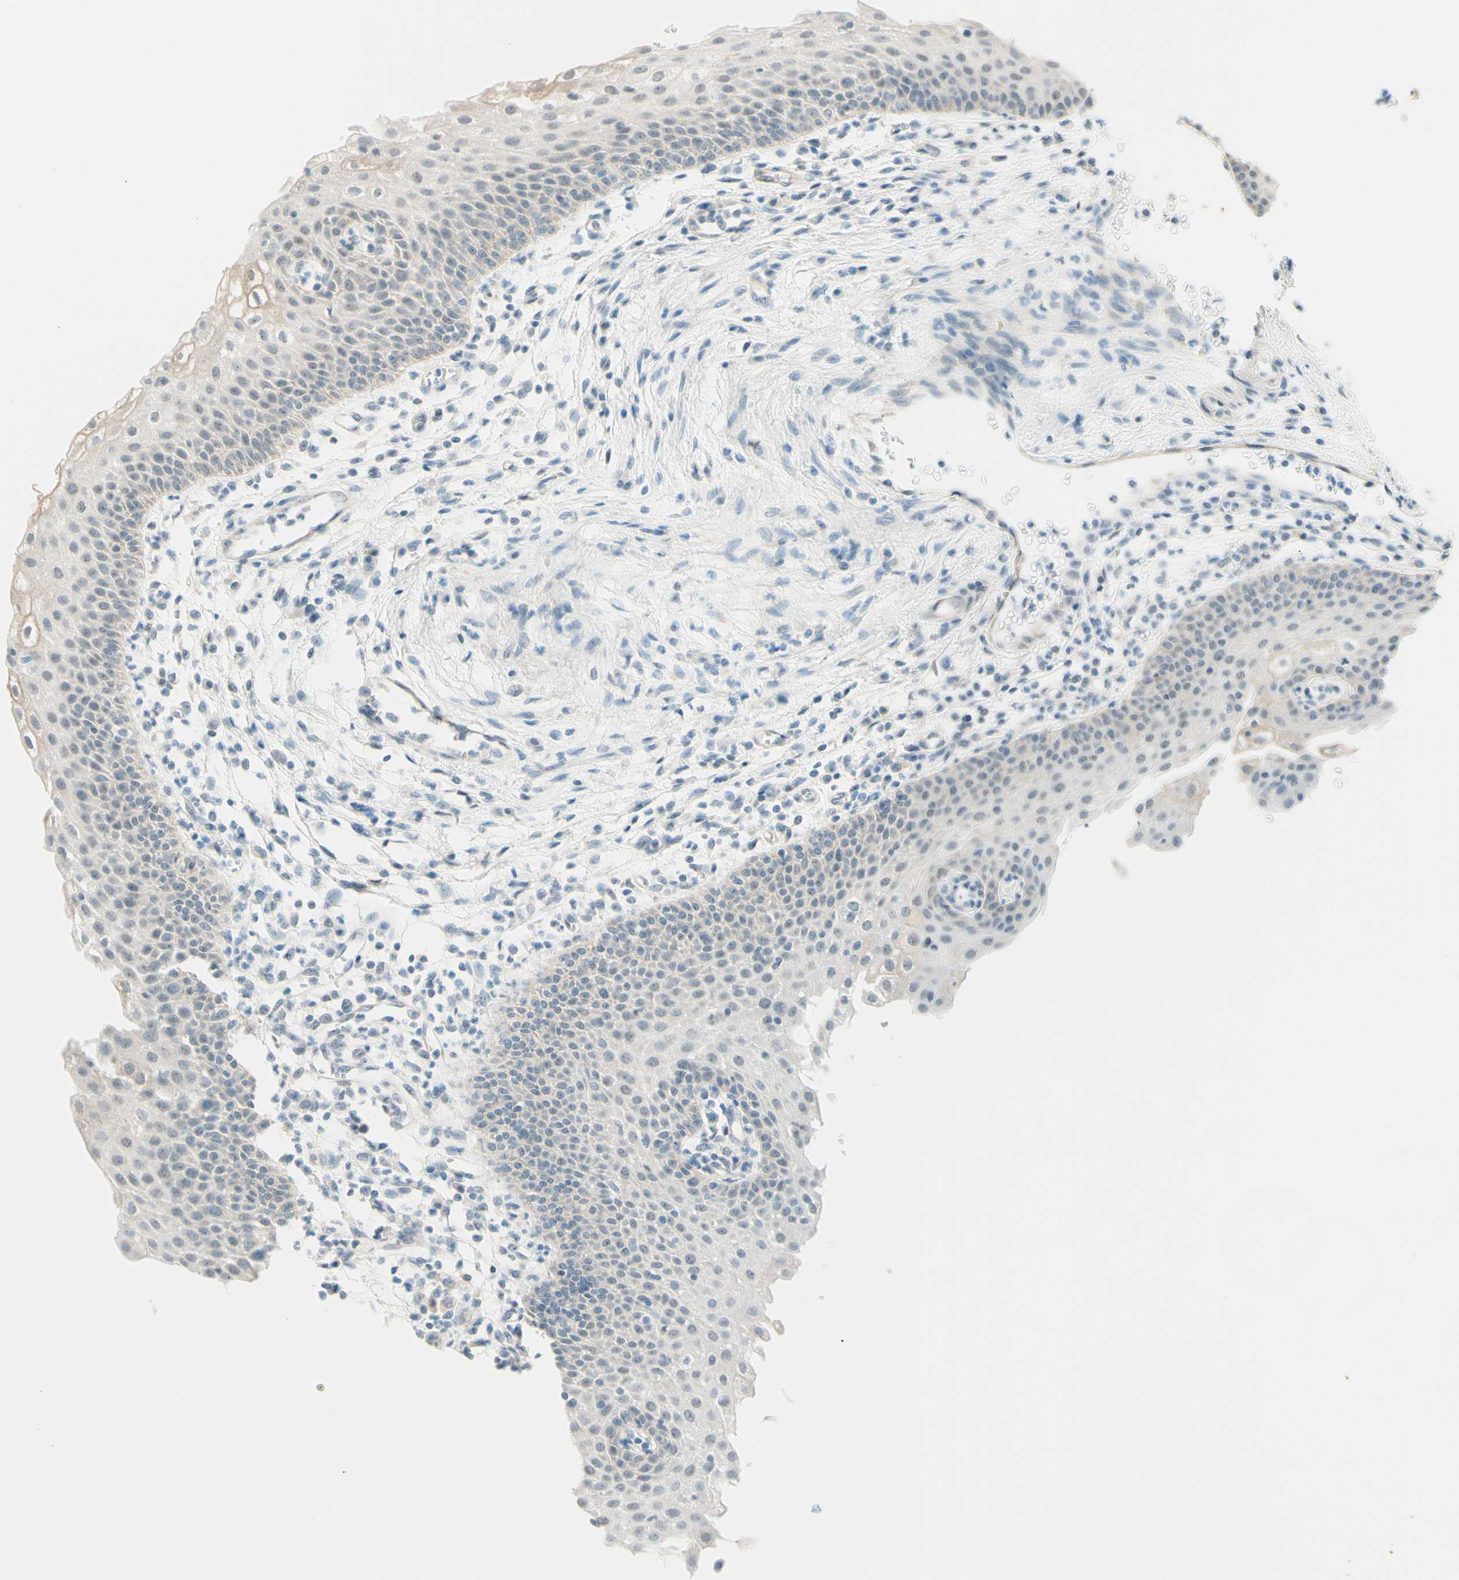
{"staining": {"intensity": "weak", "quantity": "25%-75%", "location": "nuclear"}, "tissue": "urothelial cancer", "cell_type": "Tumor cells", "image_type": "cancer", "snomed": [{"axis": "morphology", "description": "Urothelial carcinoma, High grade"}, {"axis": "topography", "description": "Urinary bladder"}], "caption": "Immunohistochemical staining of urothelial cancer shows weak nuclear protein positivity in about 25%-75% of tumor cells.", "gene": "JPH1", "patient": {"sex": "female", "age": 85}}